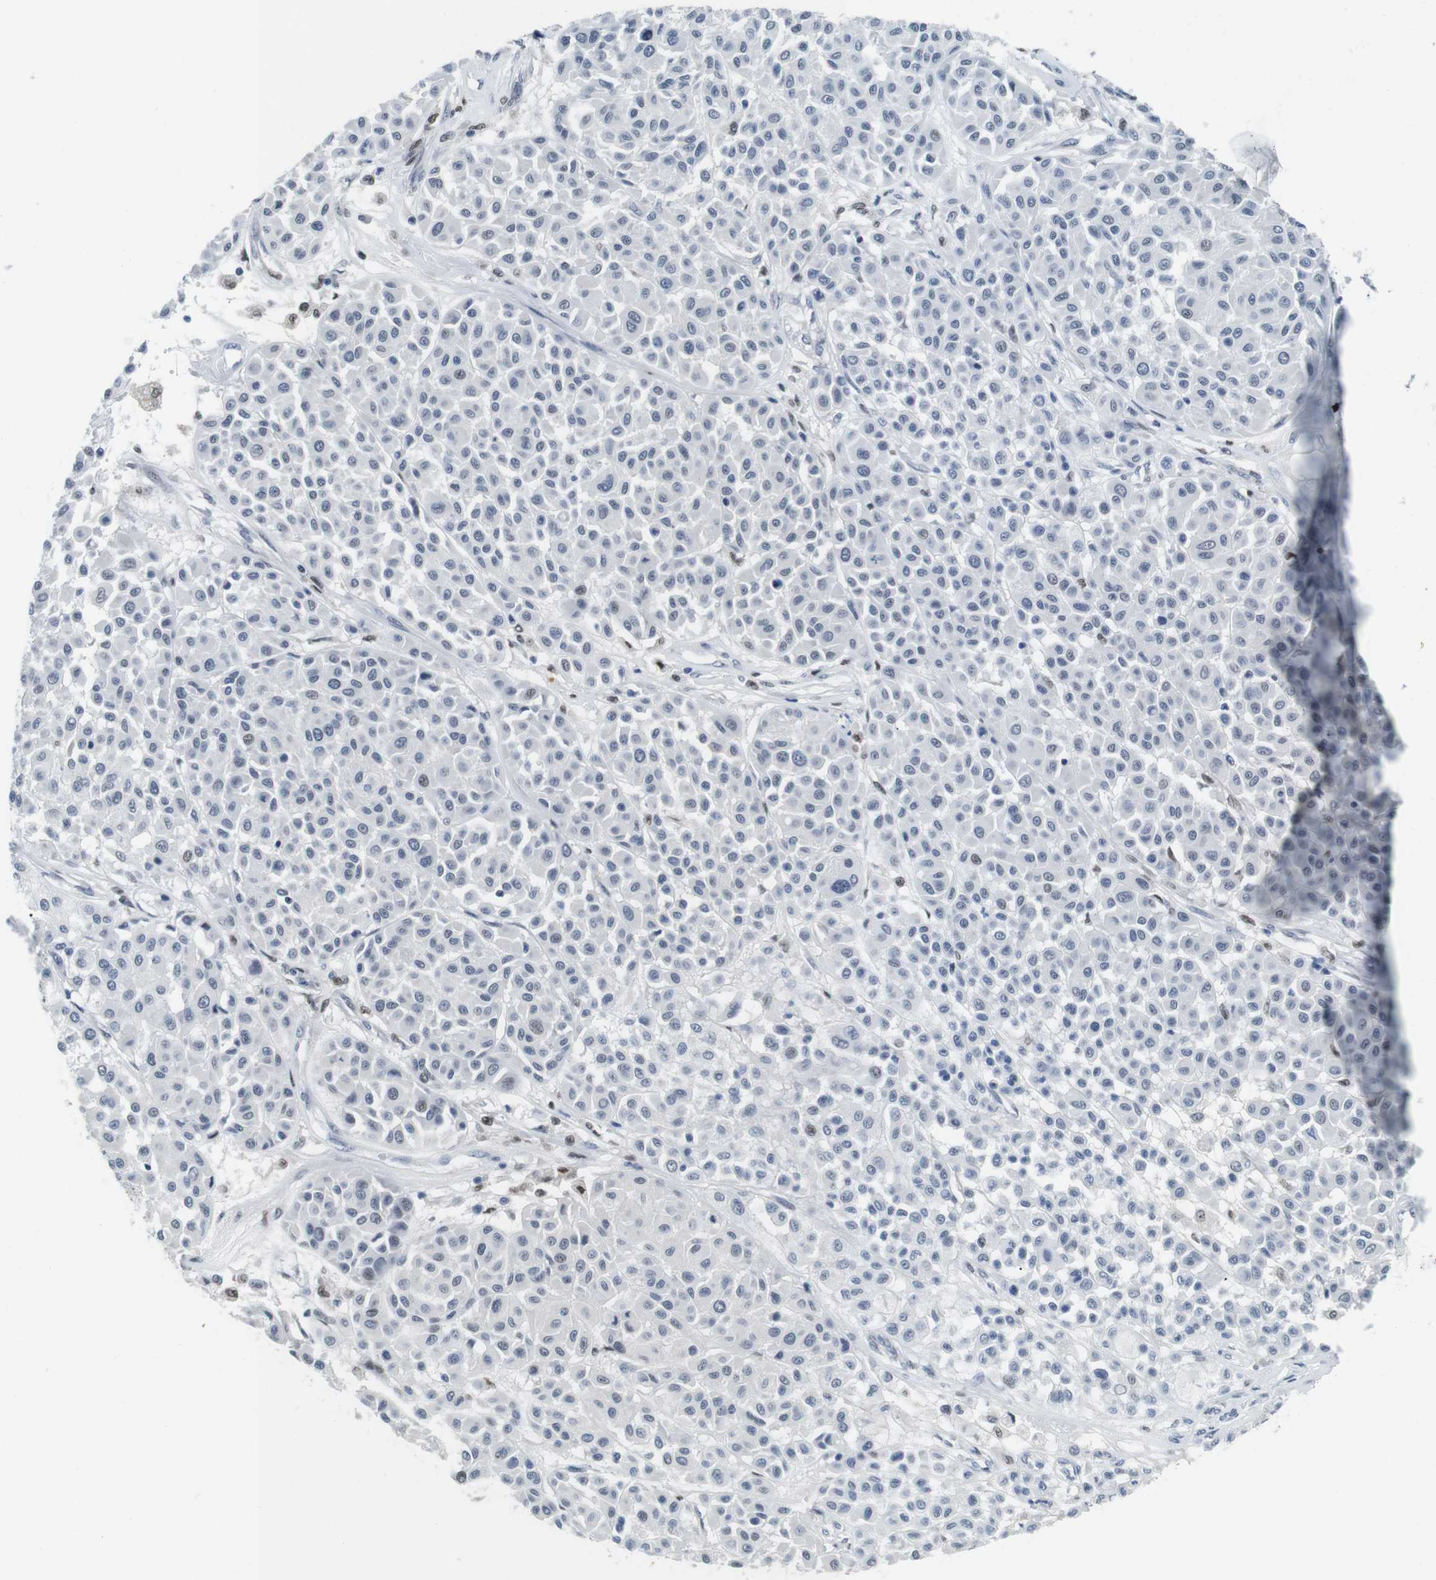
{"staining": {"intensity": "weak", "quantity": "<25%", "location": "nuclear"}, "tissue": "melanoma", "cell_type": "Tumor cells", "image_type": "cancer", "snomed": [{"axis": "morphology", "description": "Malignant melanoma, Metastatic site"}, {"axis": "topography", "description": "Soft tissue"}], "caption": "Histopathology image shows no significant protein expression in tumor cells of melanoma.", "gene": "IRF8", "patient": {"sex": "male", "age": 41}}